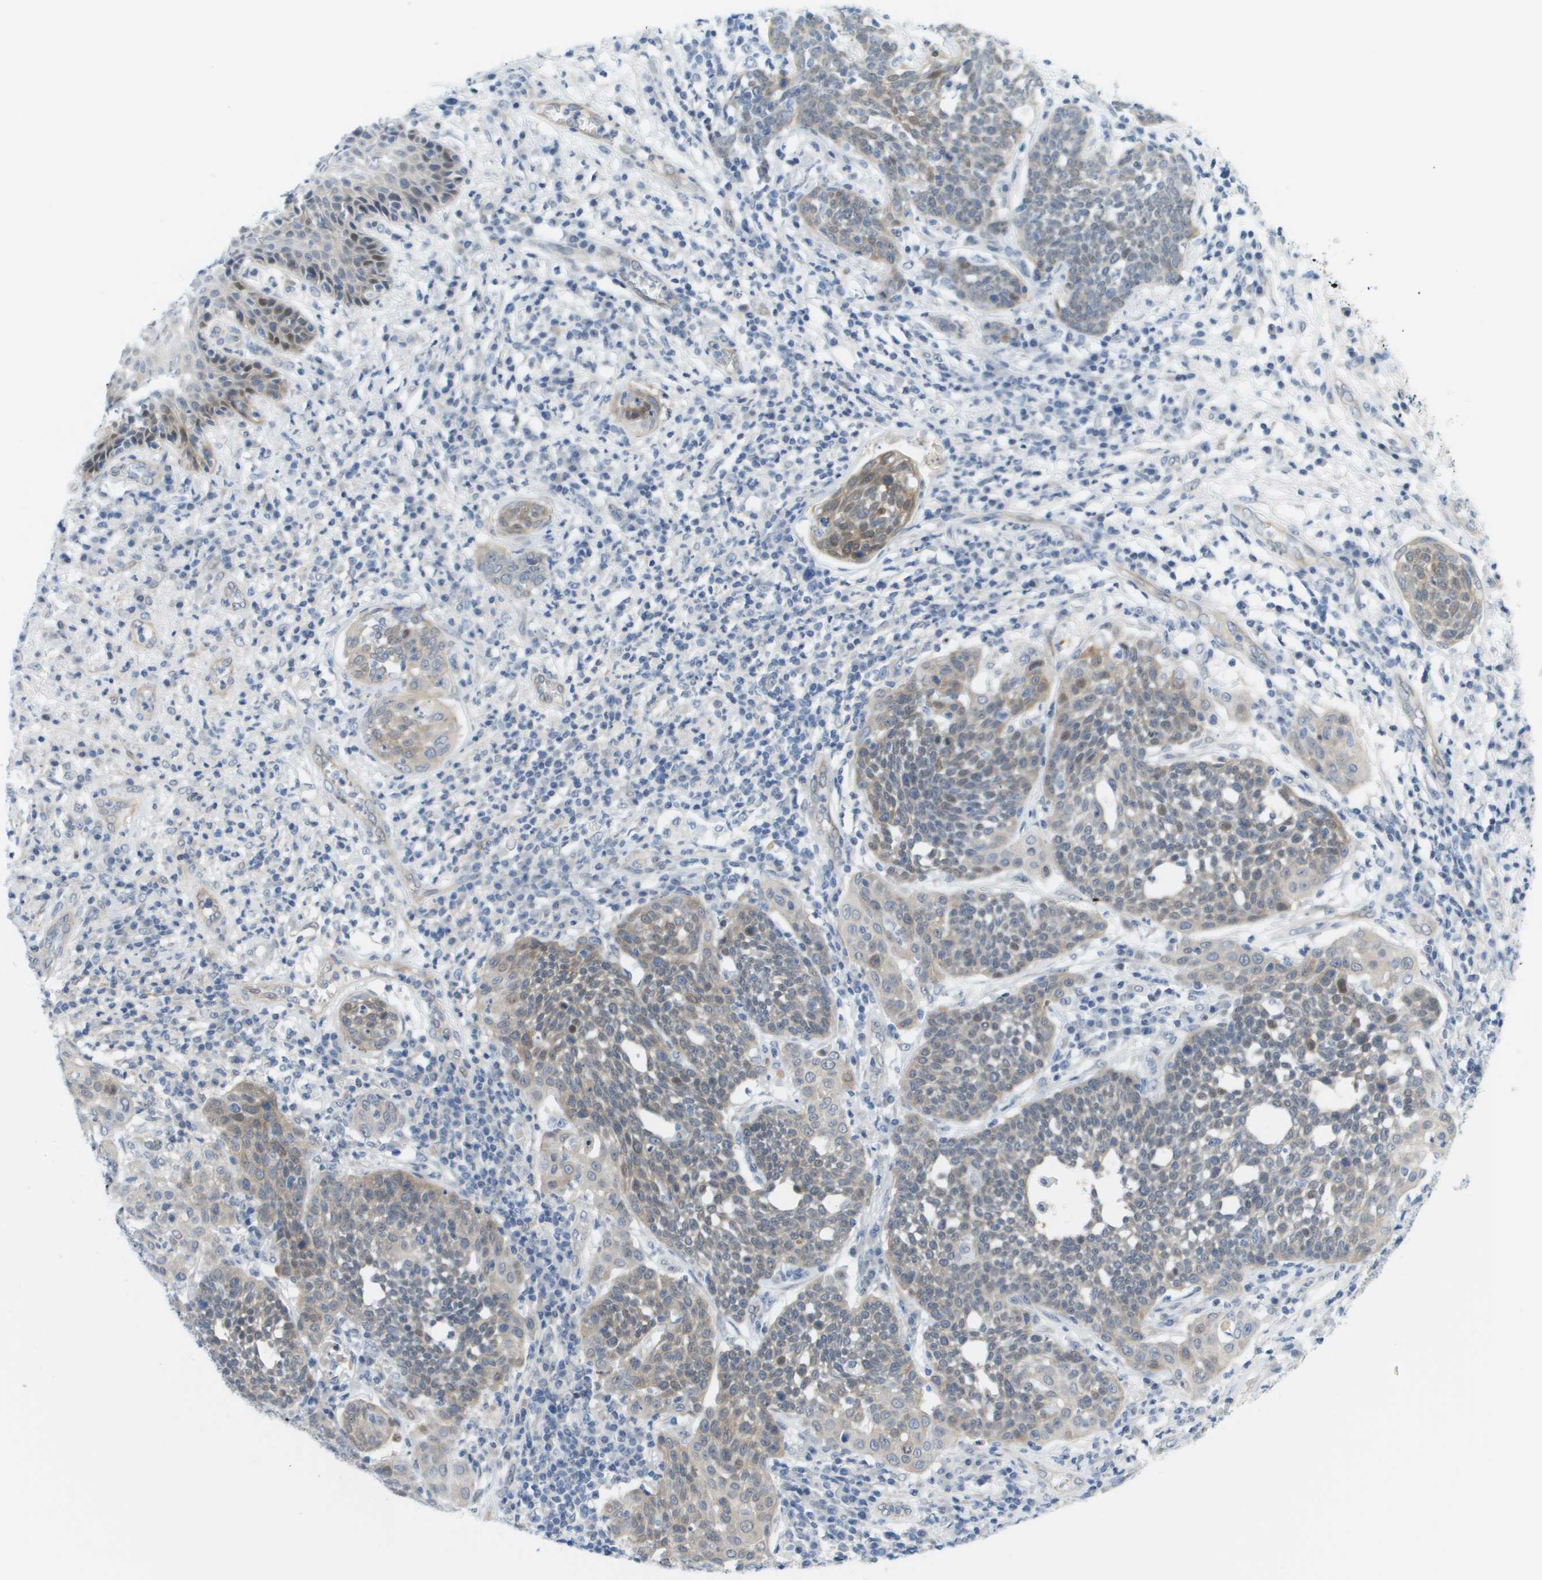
{"staining": {"intensity": "weak", "quantity": "25%-75%", "location": "cytoplasmic/membranous"}, "tissue": "cervical cancer", "cell_type": "Tumor cells", "image_type": "cancer", "snomed": [{"axis": "morphology", "description": "Squamous cell carcinoma, NOS"}, {"axis": "topography", "description": "Cervix"}], "caption": "A brown stain highlights weak cytoplasmic/membranous staining of a protein in human cervical cancer tumor cells.", "gene": "CUL9", "patient": {"sex": "female", "age": 34}}